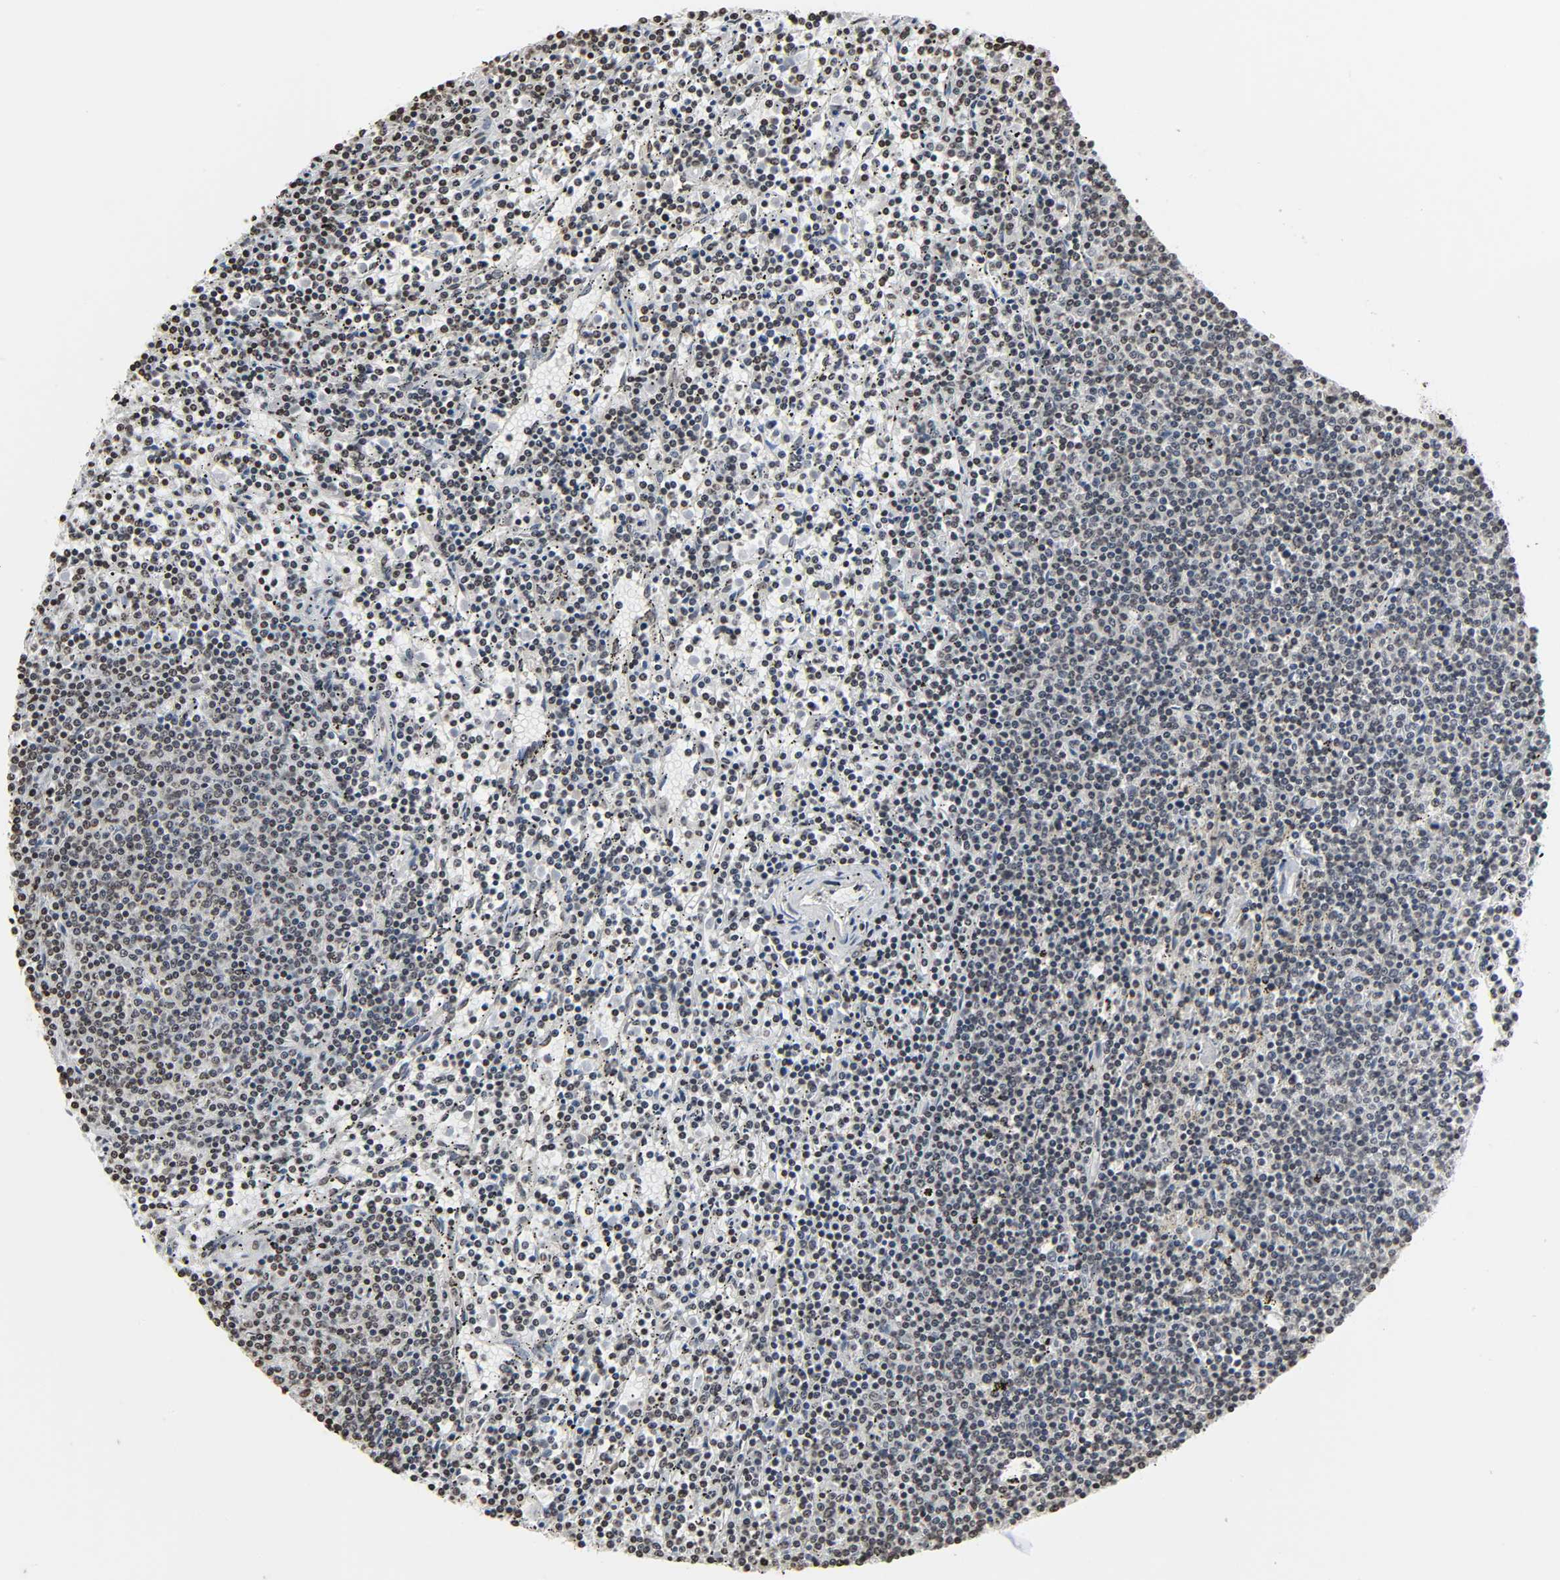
{"staining": {"intensity": "weak", "quantity": ">75%", "location": "nuclear"}, "tissue": "lymphoma", "cell_type": "Tumor cells", "image_type": "cancer", "snomed": [{"axis": "morphology", "description": "Malignant lymphoma, non-Hodgkin's type, Low grade"}, {"axis": "topography", "description": "Spleen"}], "caption": "Protein staining of lymphoma tissue displays weak nuclear expression in approximately >75% of tumor cells.", "gene": "ELAVL1", "patient": {"sex": "female", "age": 50}}